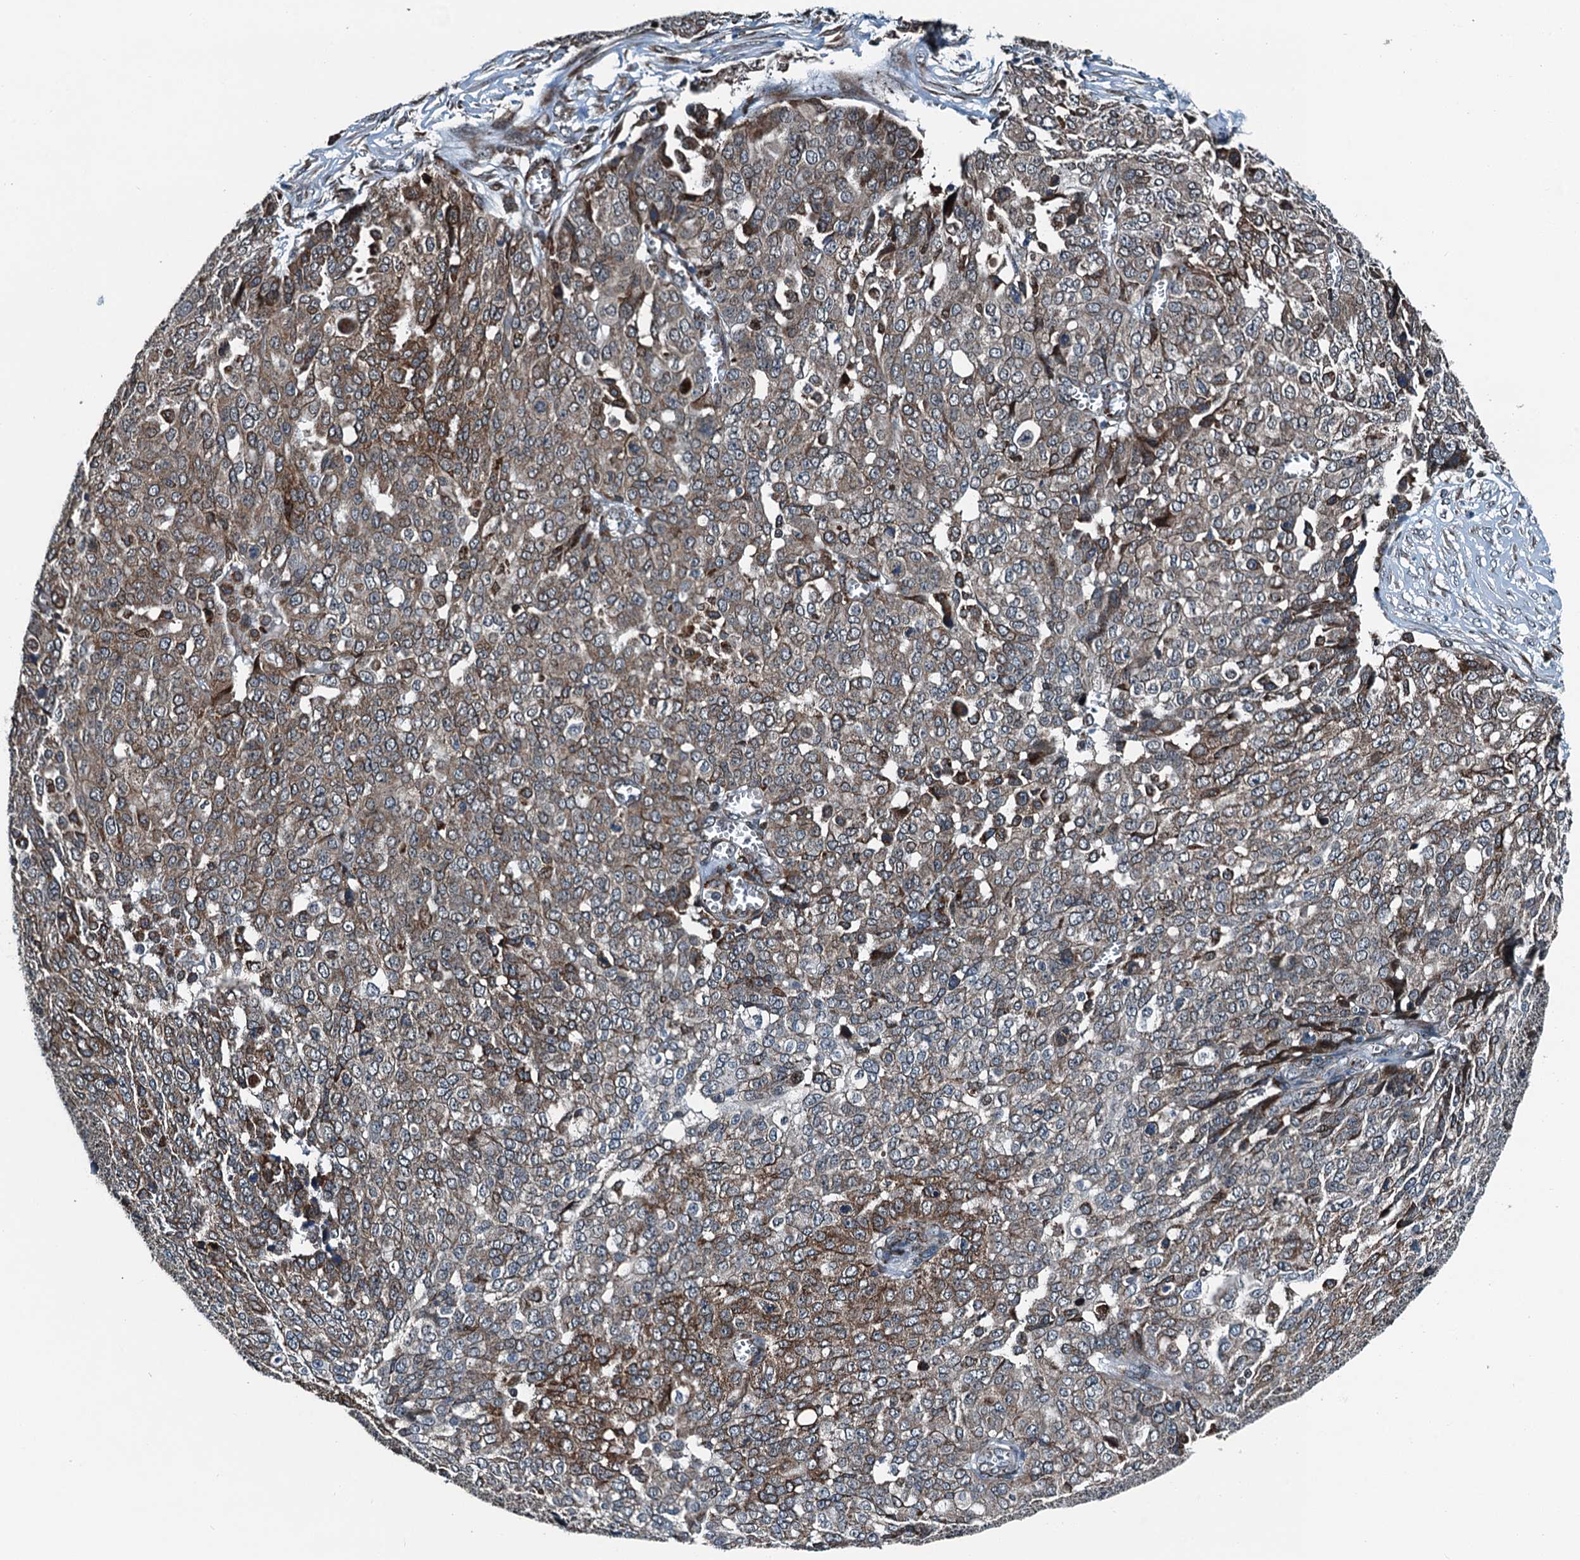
{"staining": {"intensity": "moderate", "quantity": "25%-75%", "location": "cytoplasmic/membranous"}, "tissue": "ovarian cancer", "cell_type": "Tumor cells", "image_type": "cancer", "snomed": [{"axis": "morphology", "description": "Cystadenocarcinoma, serous, NOS"}, {"axis": "topography", "description": "Soft tissue"}, {"axis": "topography", "description": "Ovary"}], "caption": "Approximately 25%-75% of tumor cells in ovarian cancer demonstrate moderate cytoplasmic/membranous protein positivity as visualized by brown immunohistochemical staining.", "gene": "TAMALIN", "patient": {"sex": "female", "age": 57}}